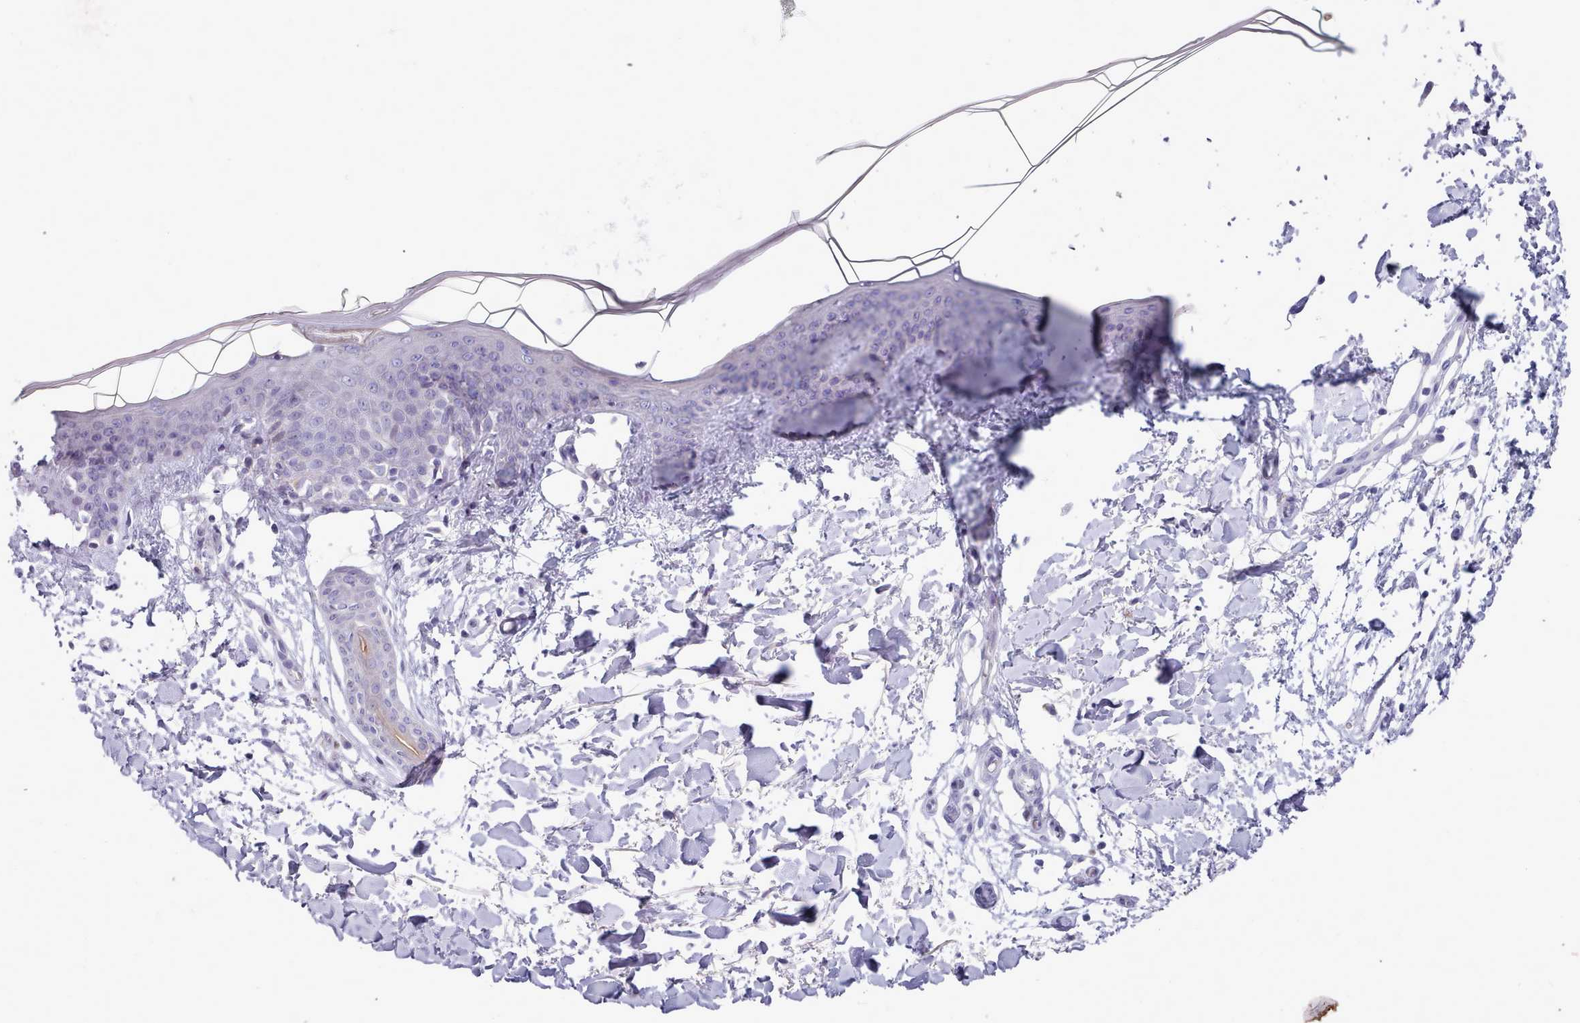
{"staining": {"intensity": "negative", "quantity": "none", "location": "none"}, "tissue": "skin", "cell_type": "Fibroblasts", "image_type": "normal", "snomed": [{"axis": "morphology", "description": "Normal tissue, NOS"}, {"axis": "topography", "description": "Skin"}], "caption": "IHC histopathology image of normal skin: human skin stained with DAB (3,3'-diaminobenzidine) displays no significant protein staining in fibroblasts.", "gene": "MYRFL", "patient": {"sex": "female", "age": 34}}